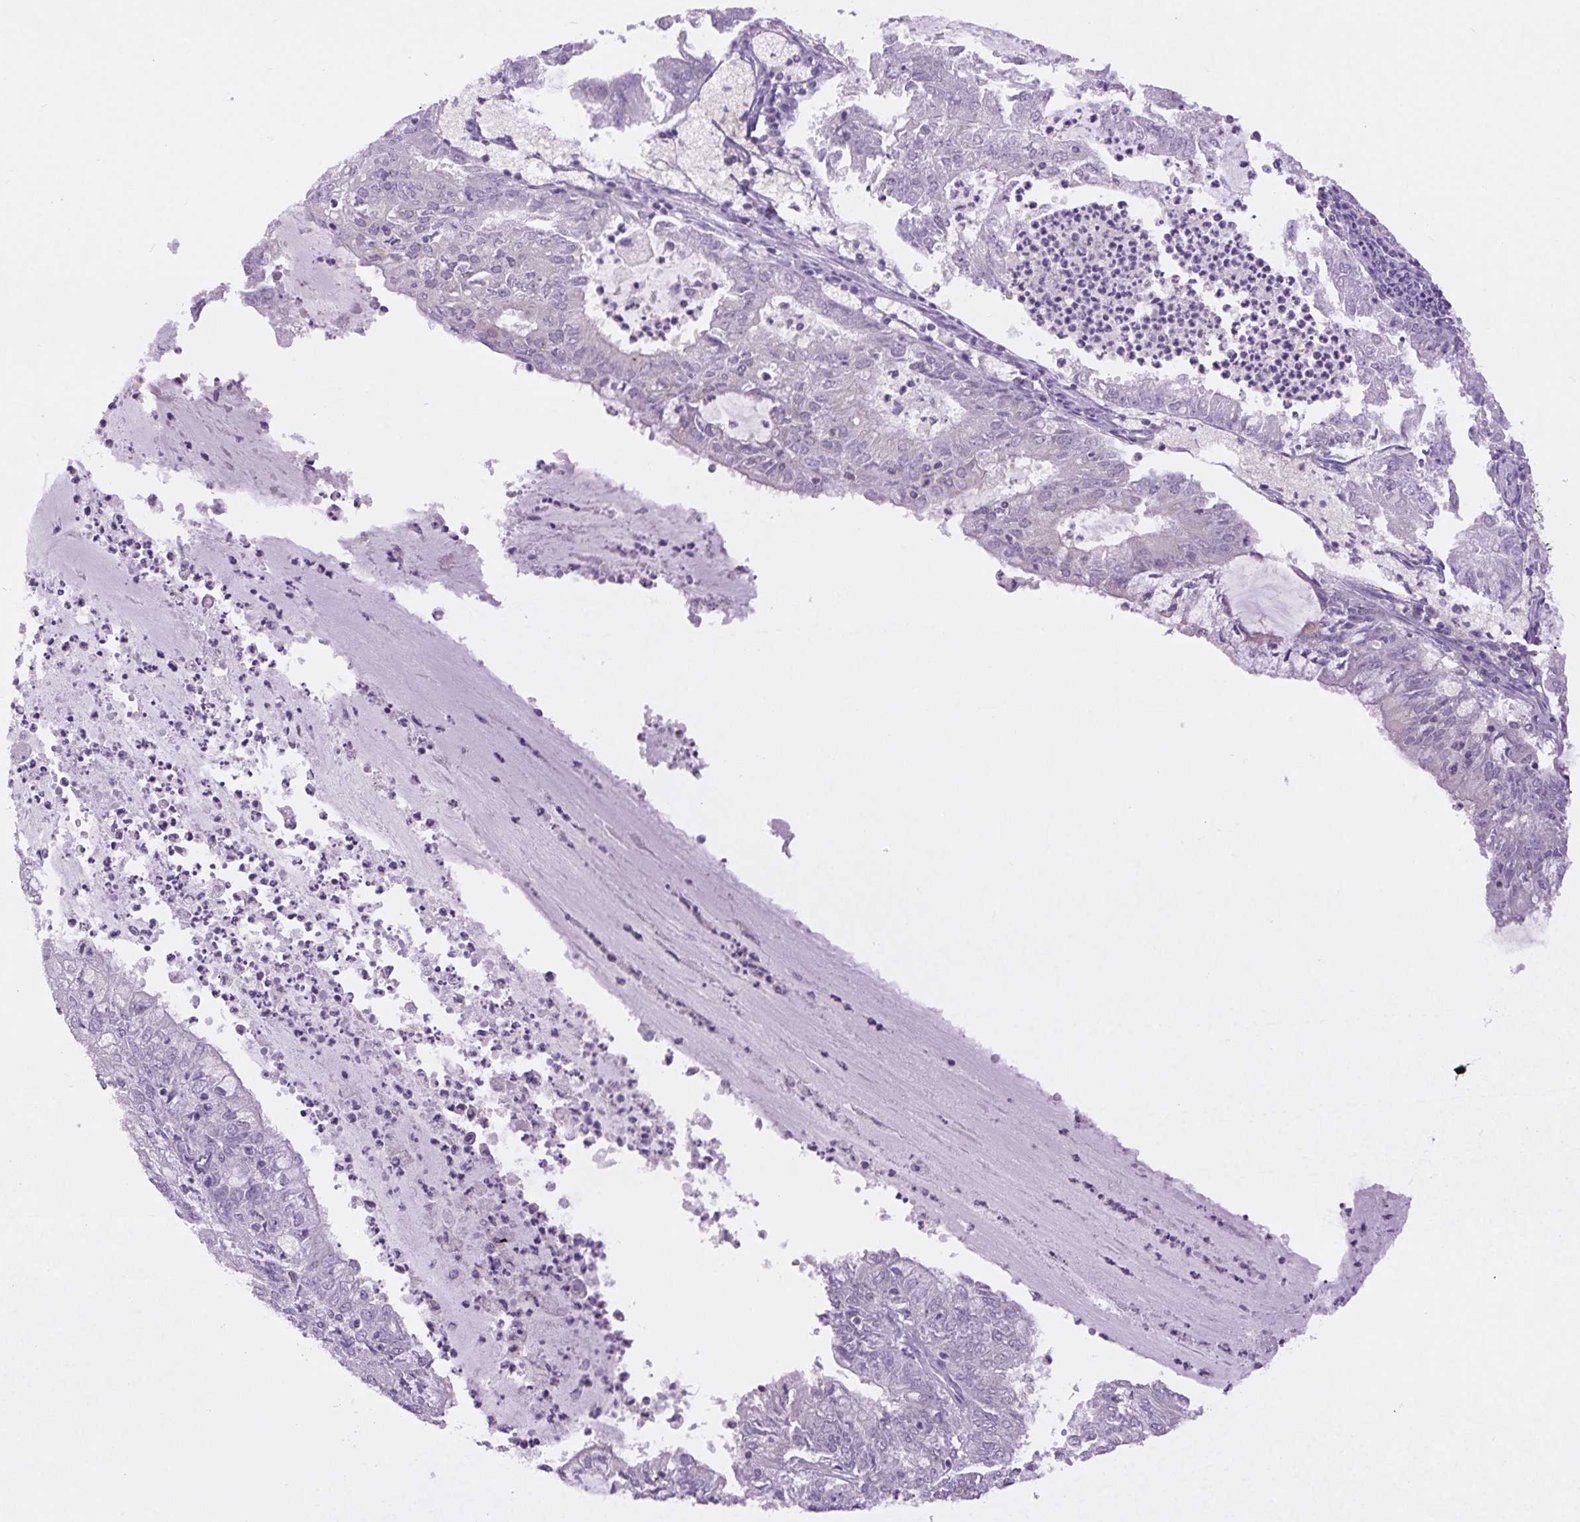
{"staining": {"intensity": "negative", "quantity": "none", "location": "none"}, "tissue": "endometrial cancer", "cell_type": "Tumor cells", "image_type": "cancer", "snomed": [{"axis": "morphology", "description": "Adenocarcinoma, NOS"}, {"axis": "topography", "description": "Endometrium"}], "caption": "Immunohistochemistry of human endometrial adenocarcinoma exhibits no positivity in tumor cells.", "gene": "MINK1", "patient": {"sex": "female", "age": 57}}